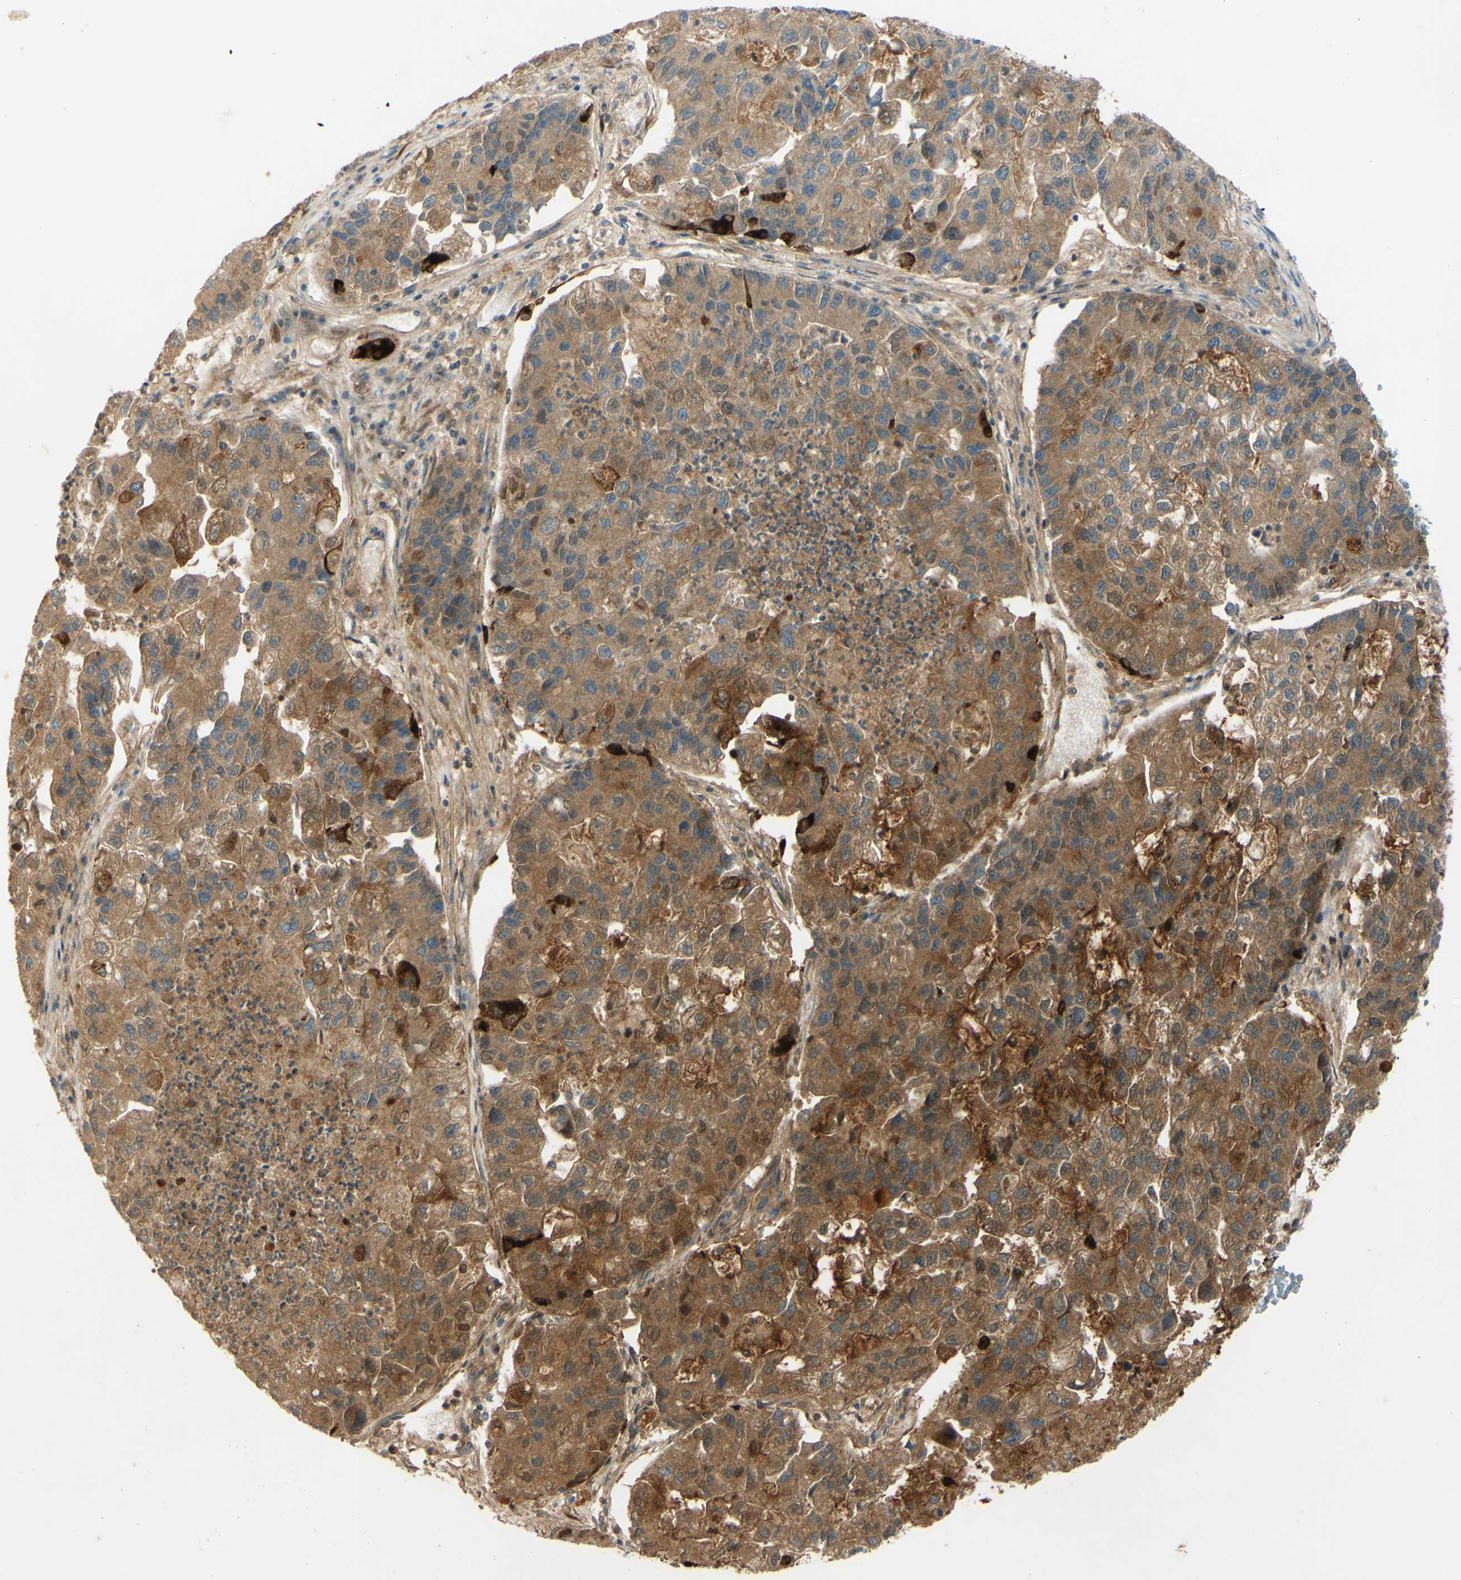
{"staining": {"intensity": "moderate", "quantity": ">75%", "location": "cytoplasmic/membranous"}, "tissue": "lung cancer", "cell_type": "Tumor cells", "image_type": "cancer", "snomed": [{"axis": "morphology", "description": "Adenocarcinoma, NOS"}, {"axis": "topography", "description": "Lung"}], "caption": "Tumor cells display medium levels of moderate cytoplasmic/membranous staining in about >75% of cells in lung cancer. The staining is performed using DAB (3,3'-diaminobenzidine) brown chromogen to label protein expression. The nuclei are counter-stained blue using hematoxylin.", "gene": "PIGR", "patient": {"sex": "female", "age": 51}}